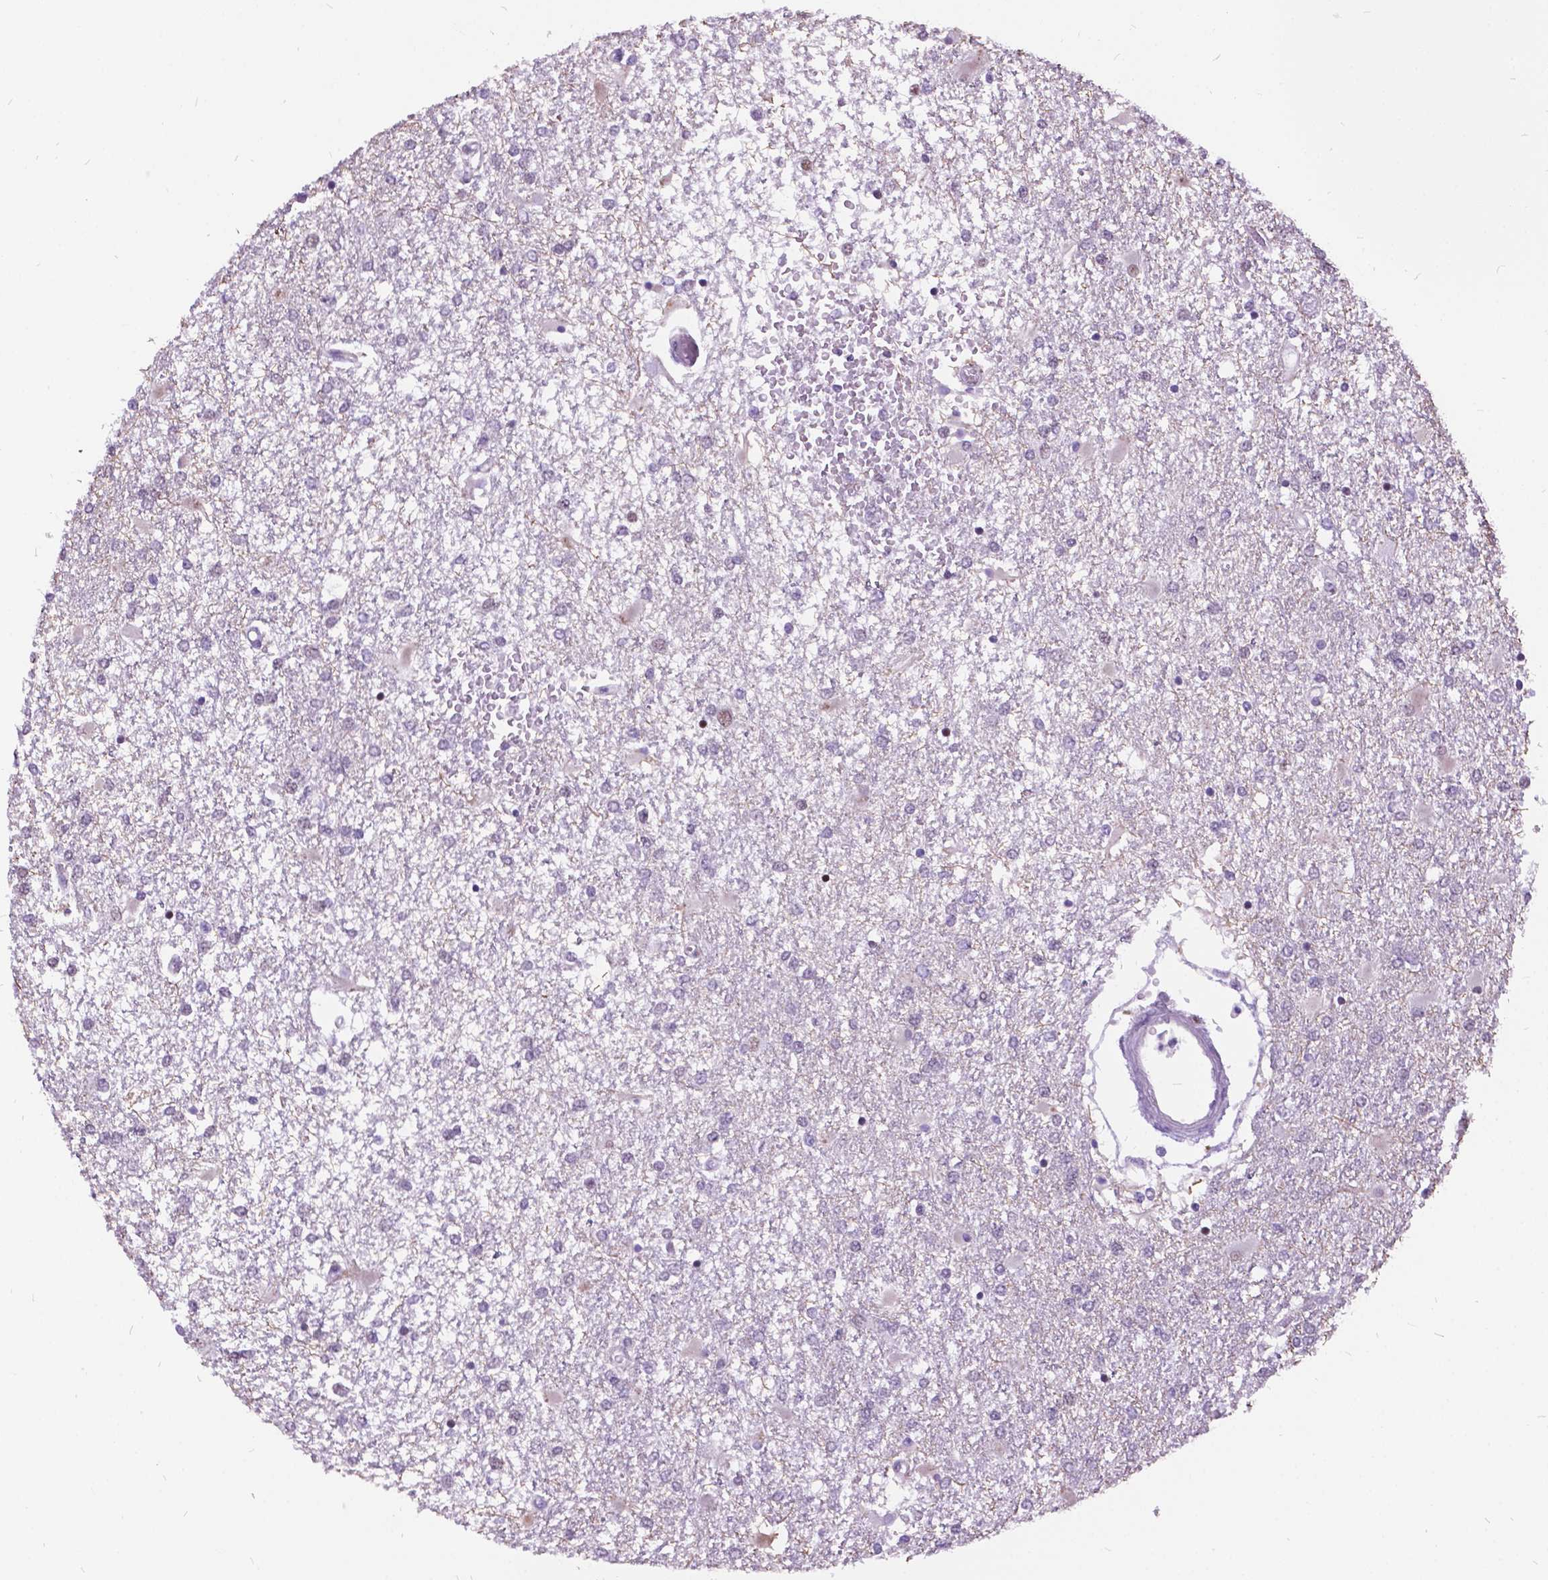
{"staining": {"intensity": "negative", "quantity": "none", "location": "none"}, "tissue": "glioma", "cell_type": "Tumor cells", "image_type": "cancer", "snomed": [{"axis": "morphology", "description": "Glioma, malignant, High grade"}, {"axis": "topography", "description": "Cerebral cortex"}], "caption": "High power microscopy micrograph of an immunohistochemistry photomicrograph of malignant glioma (high-grade), revealing no significant positivity in tumor cells.", "gene": "DPF3", "patient": {"sex": "male", "age": 79}}